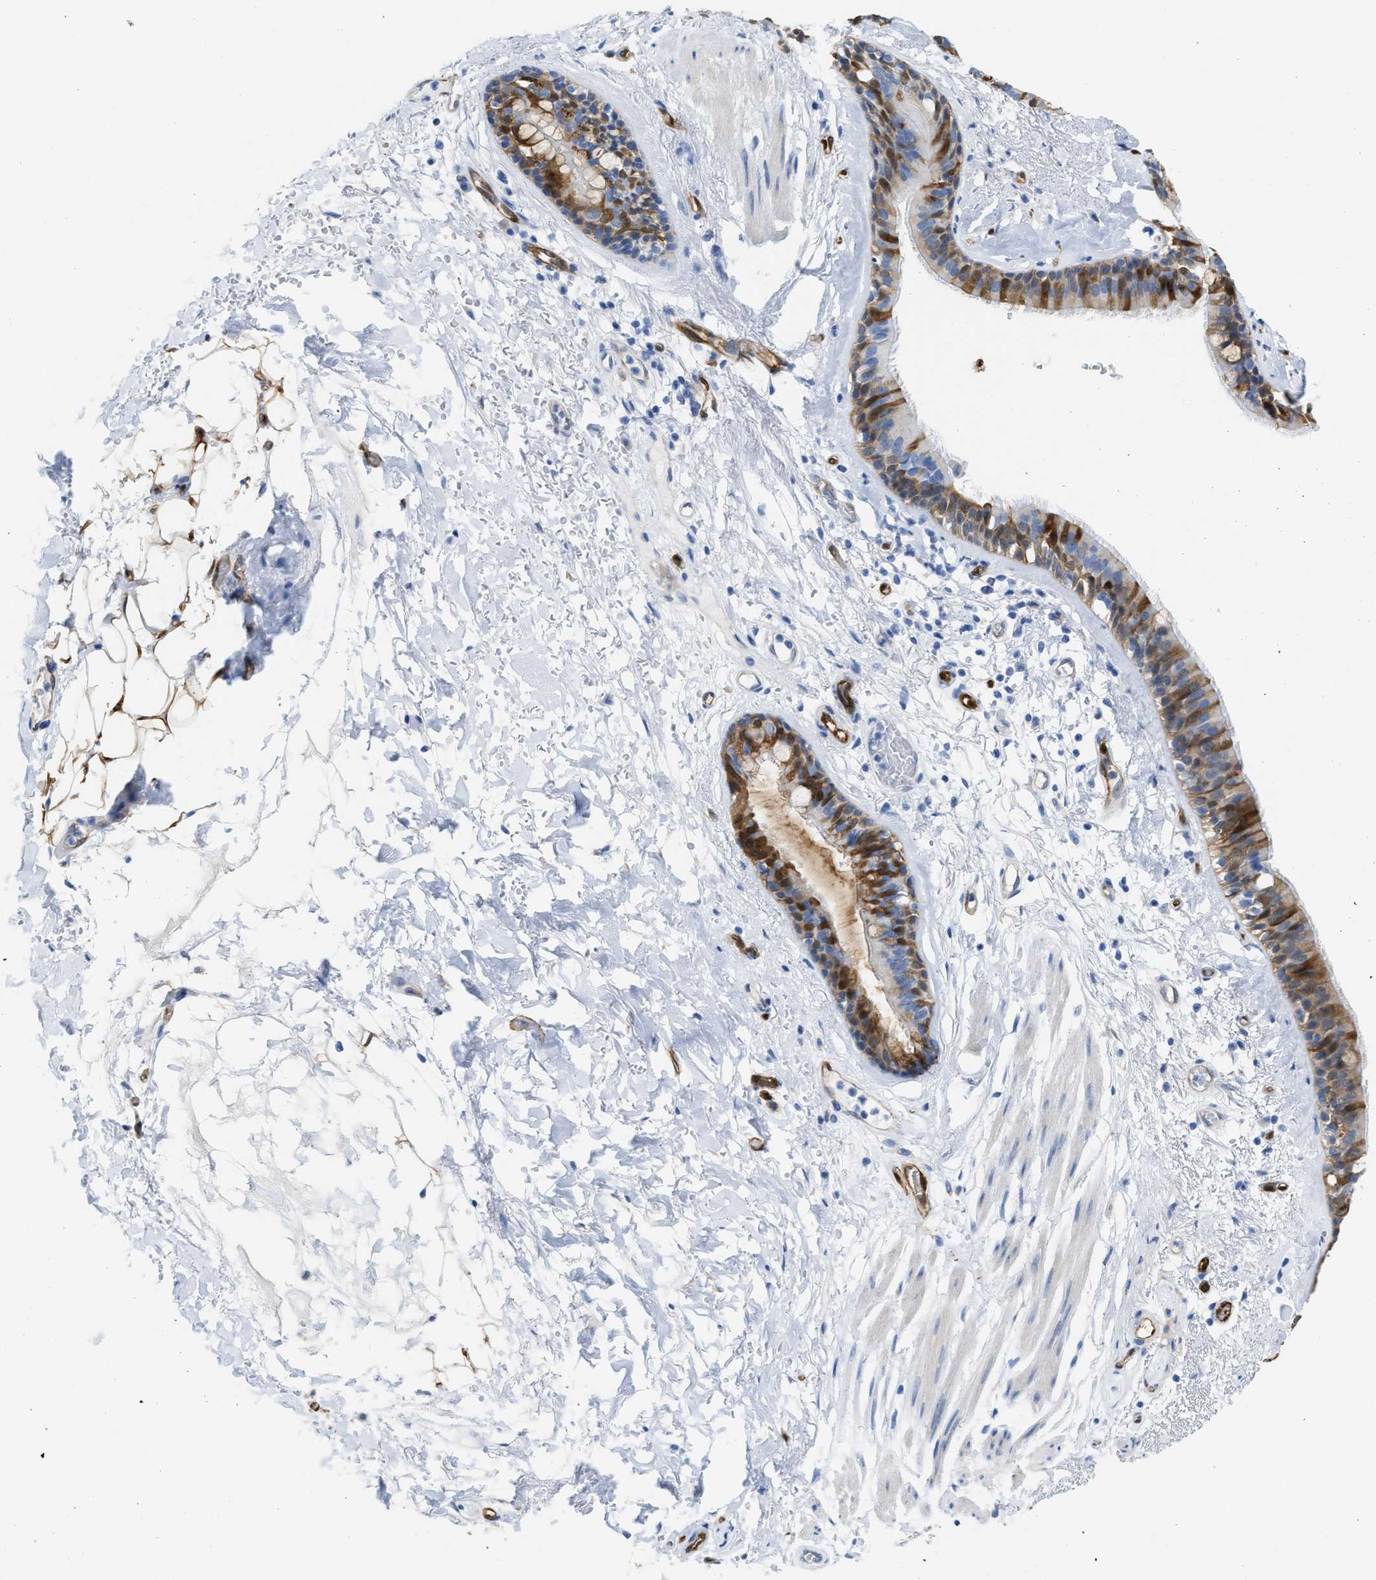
{"staining": {"intensity": "moderate", "quantity": "25%-75%", "location": "cytoplasmic/membranous"}, "tissue": "bronchus", "cell_type": "Respiratory epithelial cells", "image_type": "normal", "snomed": [{"axis": "morphology", "description": "Normal tissue, NOS"}, {"axis": "topography", "description": "Cartilage tissue"}], "caption": "Human bronchus stained with a brown dye shows moderate cytoplasmic/membranous positive staining in approximately 25%-75% of respiratory epithelial cells.", "gene": "ASS1", "patient": {"sex": "female", "age": 63}}